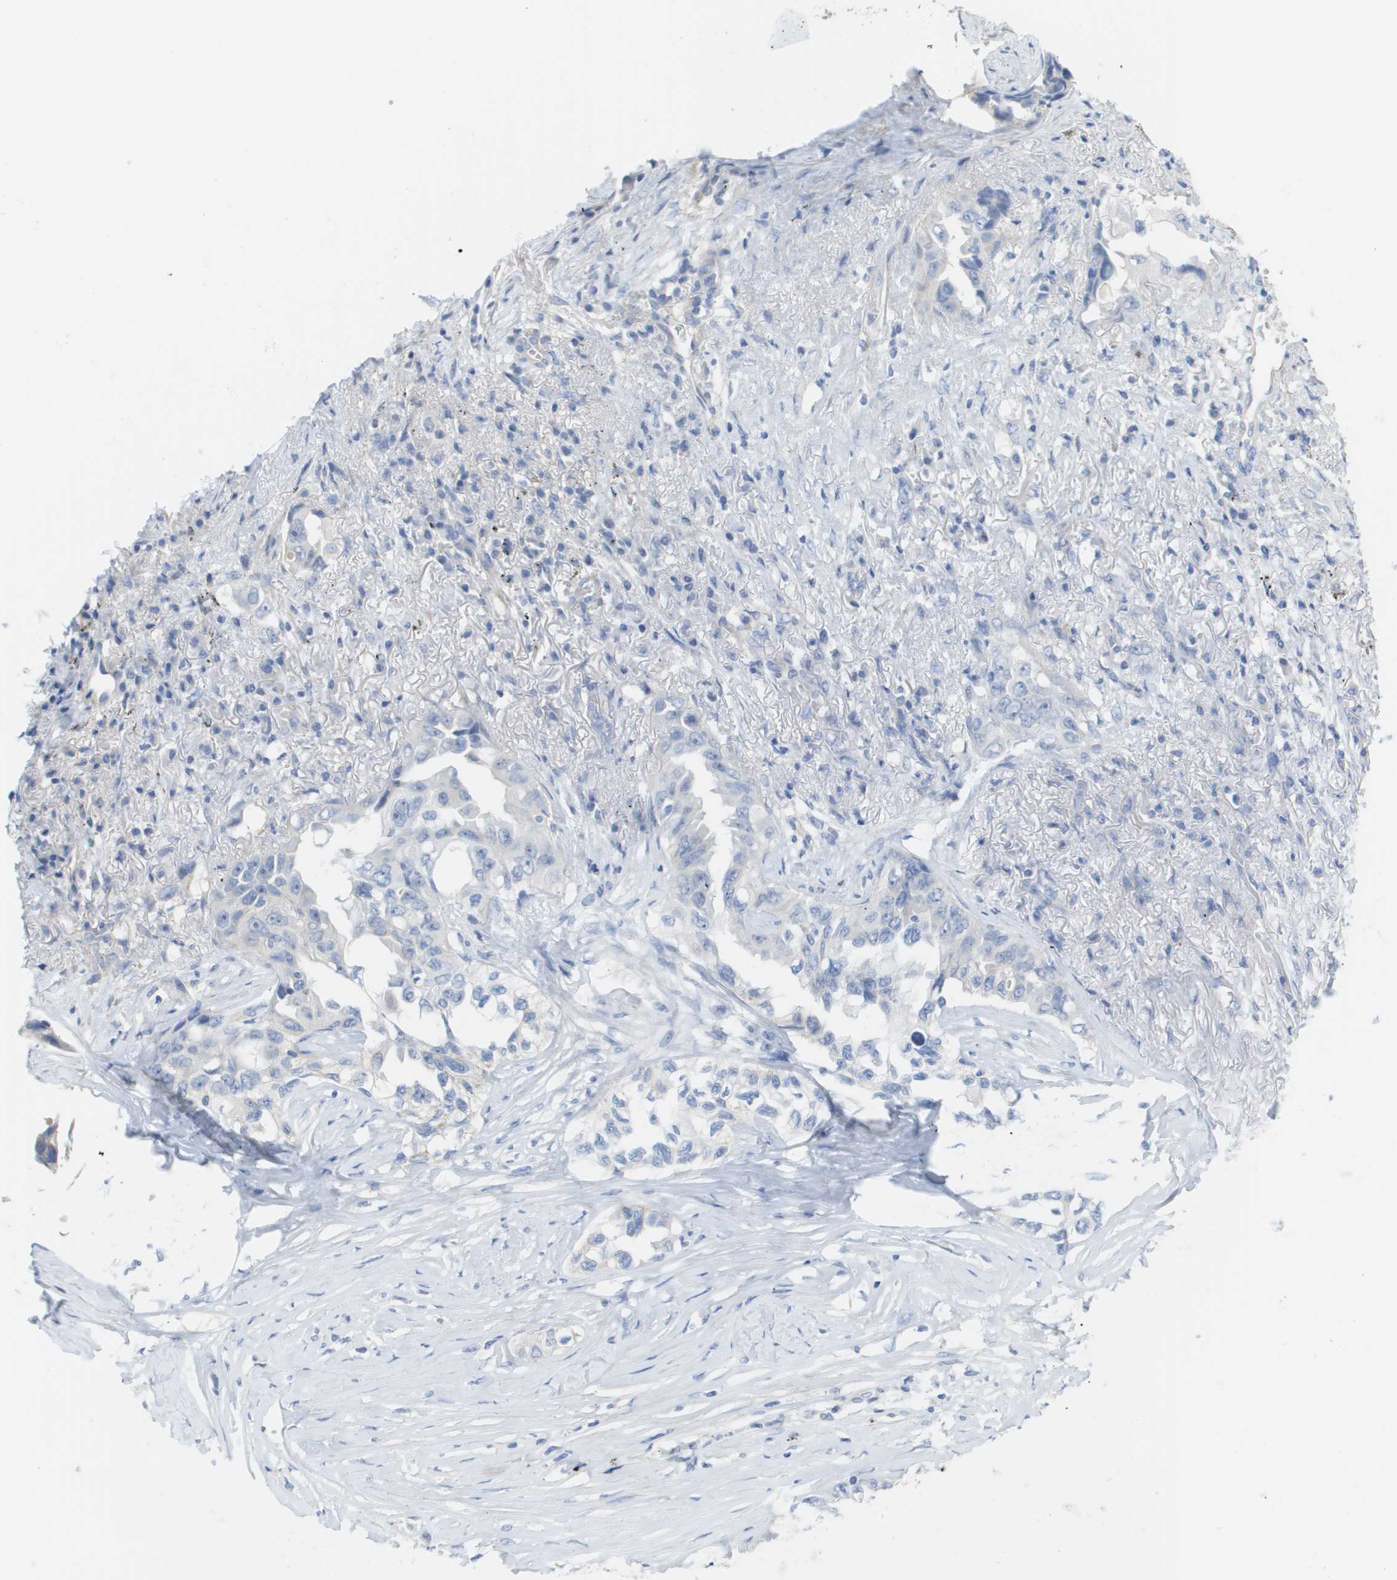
{"staining": {"intensity": "negative", "quantity": "none", "location": "none"}, "tissue": "lung cancer", "cell_type": "Tumor cells", "image_type": "cancer", "snomed": [{"axis": "morphology", "description": "Adenocarcinoma, NOS"}, {"axis": "topography", "description": "Lung"}], "caption": "This is an immunohistochemistry histopathology image of human lung cancer. There is no expression in tumor cells.", "gene": "MYL3", "patient": {"sex": "female", "age": 51}}